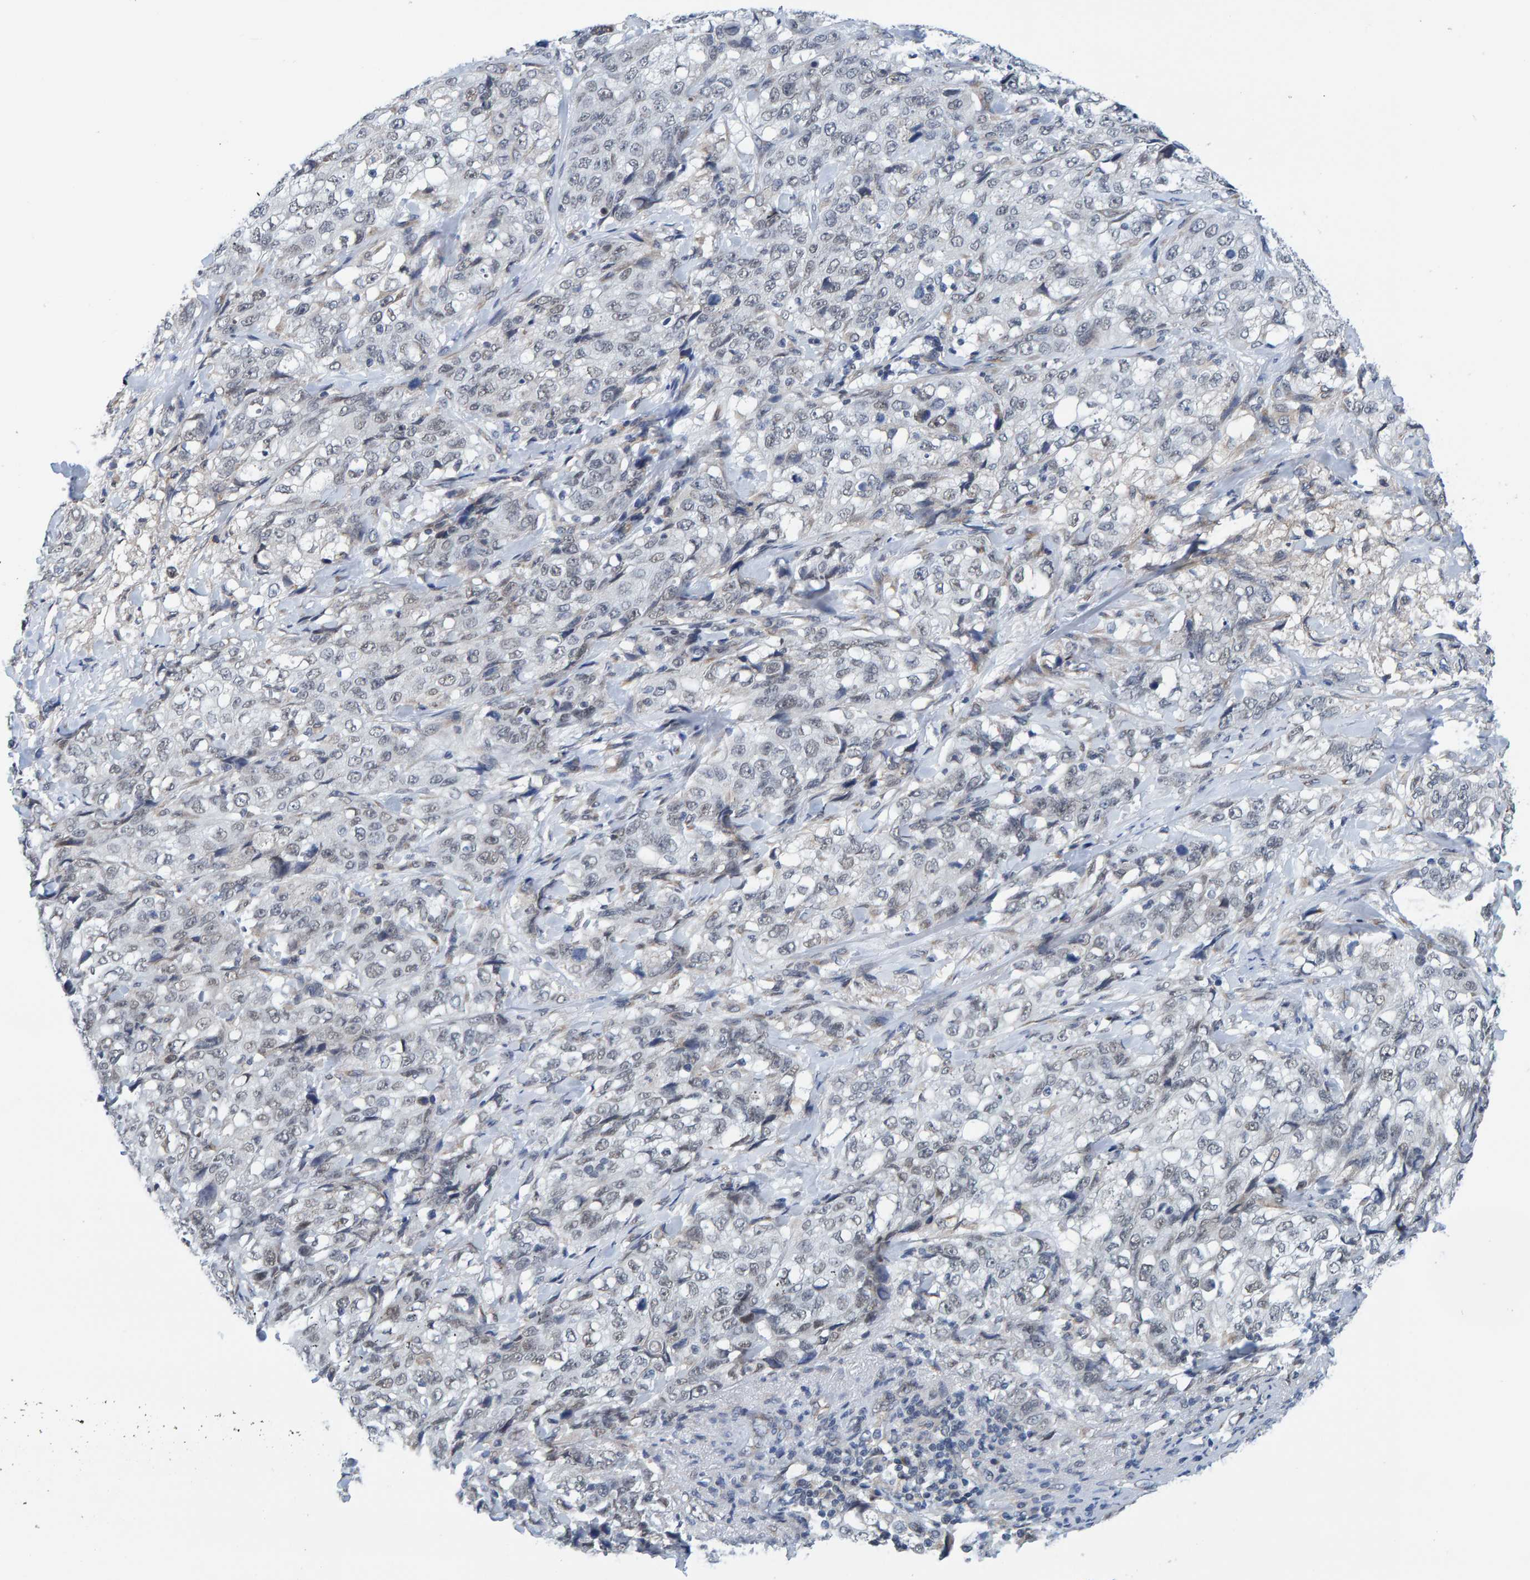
{"staining": {"intensity": "negative", "quantity": "none", "location": "none"}, "tissue": "stomach cancer", "cell_type": "Tumor cells", "image_type": "cancer", "snomed": [{"axis": "morphology", "description": "Adenocarcinoma, NOS"}, {"axis": "topography", "description": "Stomach"}], "caption": "This is an immunohistochemistry micrograph of stomach adenocarcinoma. There is no expression in tumor cells.", "gene": "SCRN2", "patient": {"sex": "male", "age": 48}}